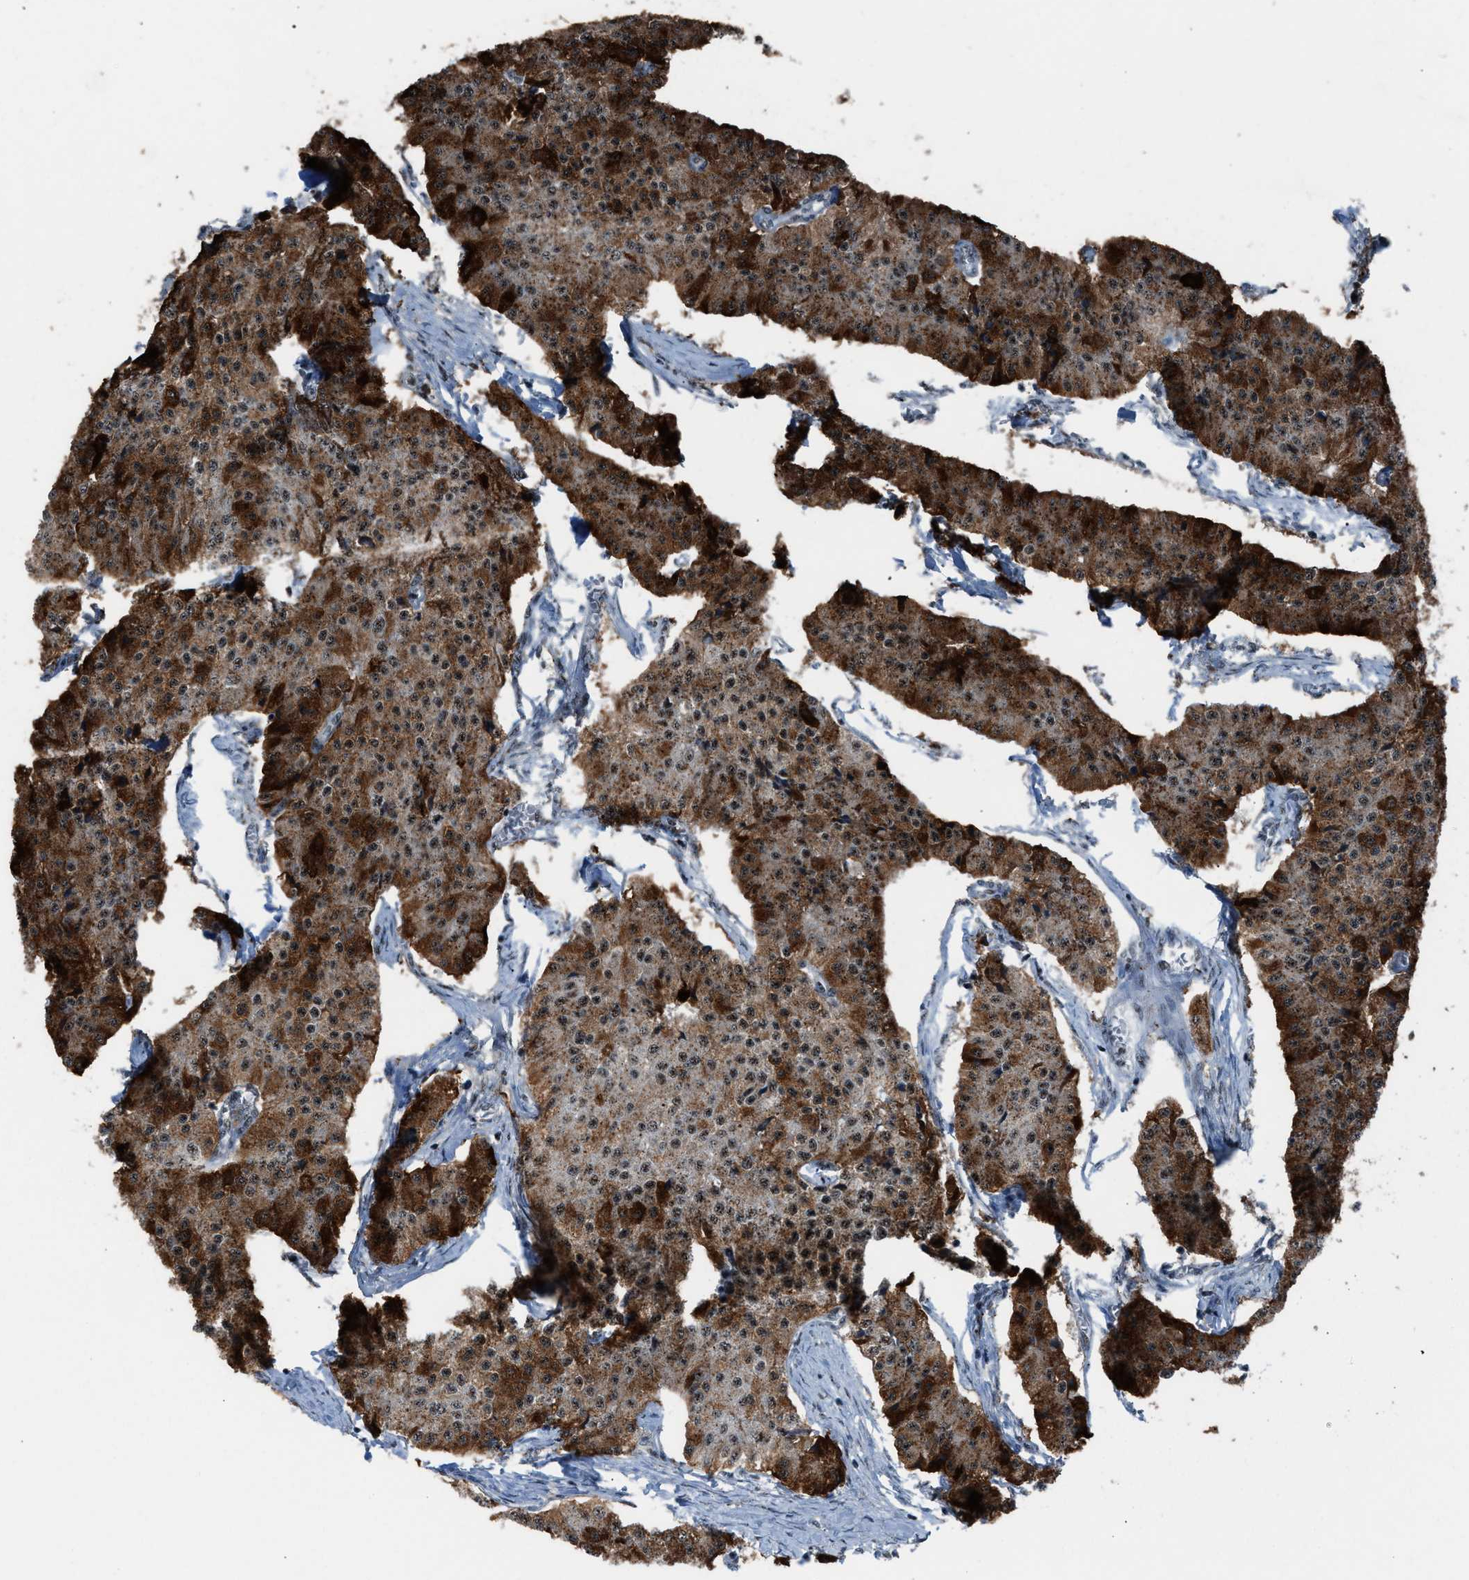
{"staining": {"intensity": "strong", "quantity": ">75%", "location": "cytoplasmic/membranous,nuclear"}, "tissue": "carcinoid", "cell_type": "Tumor cells", "image_type": "cancer", "snomed": [{"axis": "morphology", "description": "Carcinoid, malignant, NOS"}, {"axis": "topography", "description": "Colon"}], "caption": "Protein expression by IHC exhibits strong cytoplasmic/membranous and nuclear staining in about >75% of tumor cells in malignant carcinoid. Immunohistochemistry (ihc) stains the protein of interest in brown and the nuclei are stained blue.", "gene": "CENPP", "patient": {"sex": "female", "age": 52}}